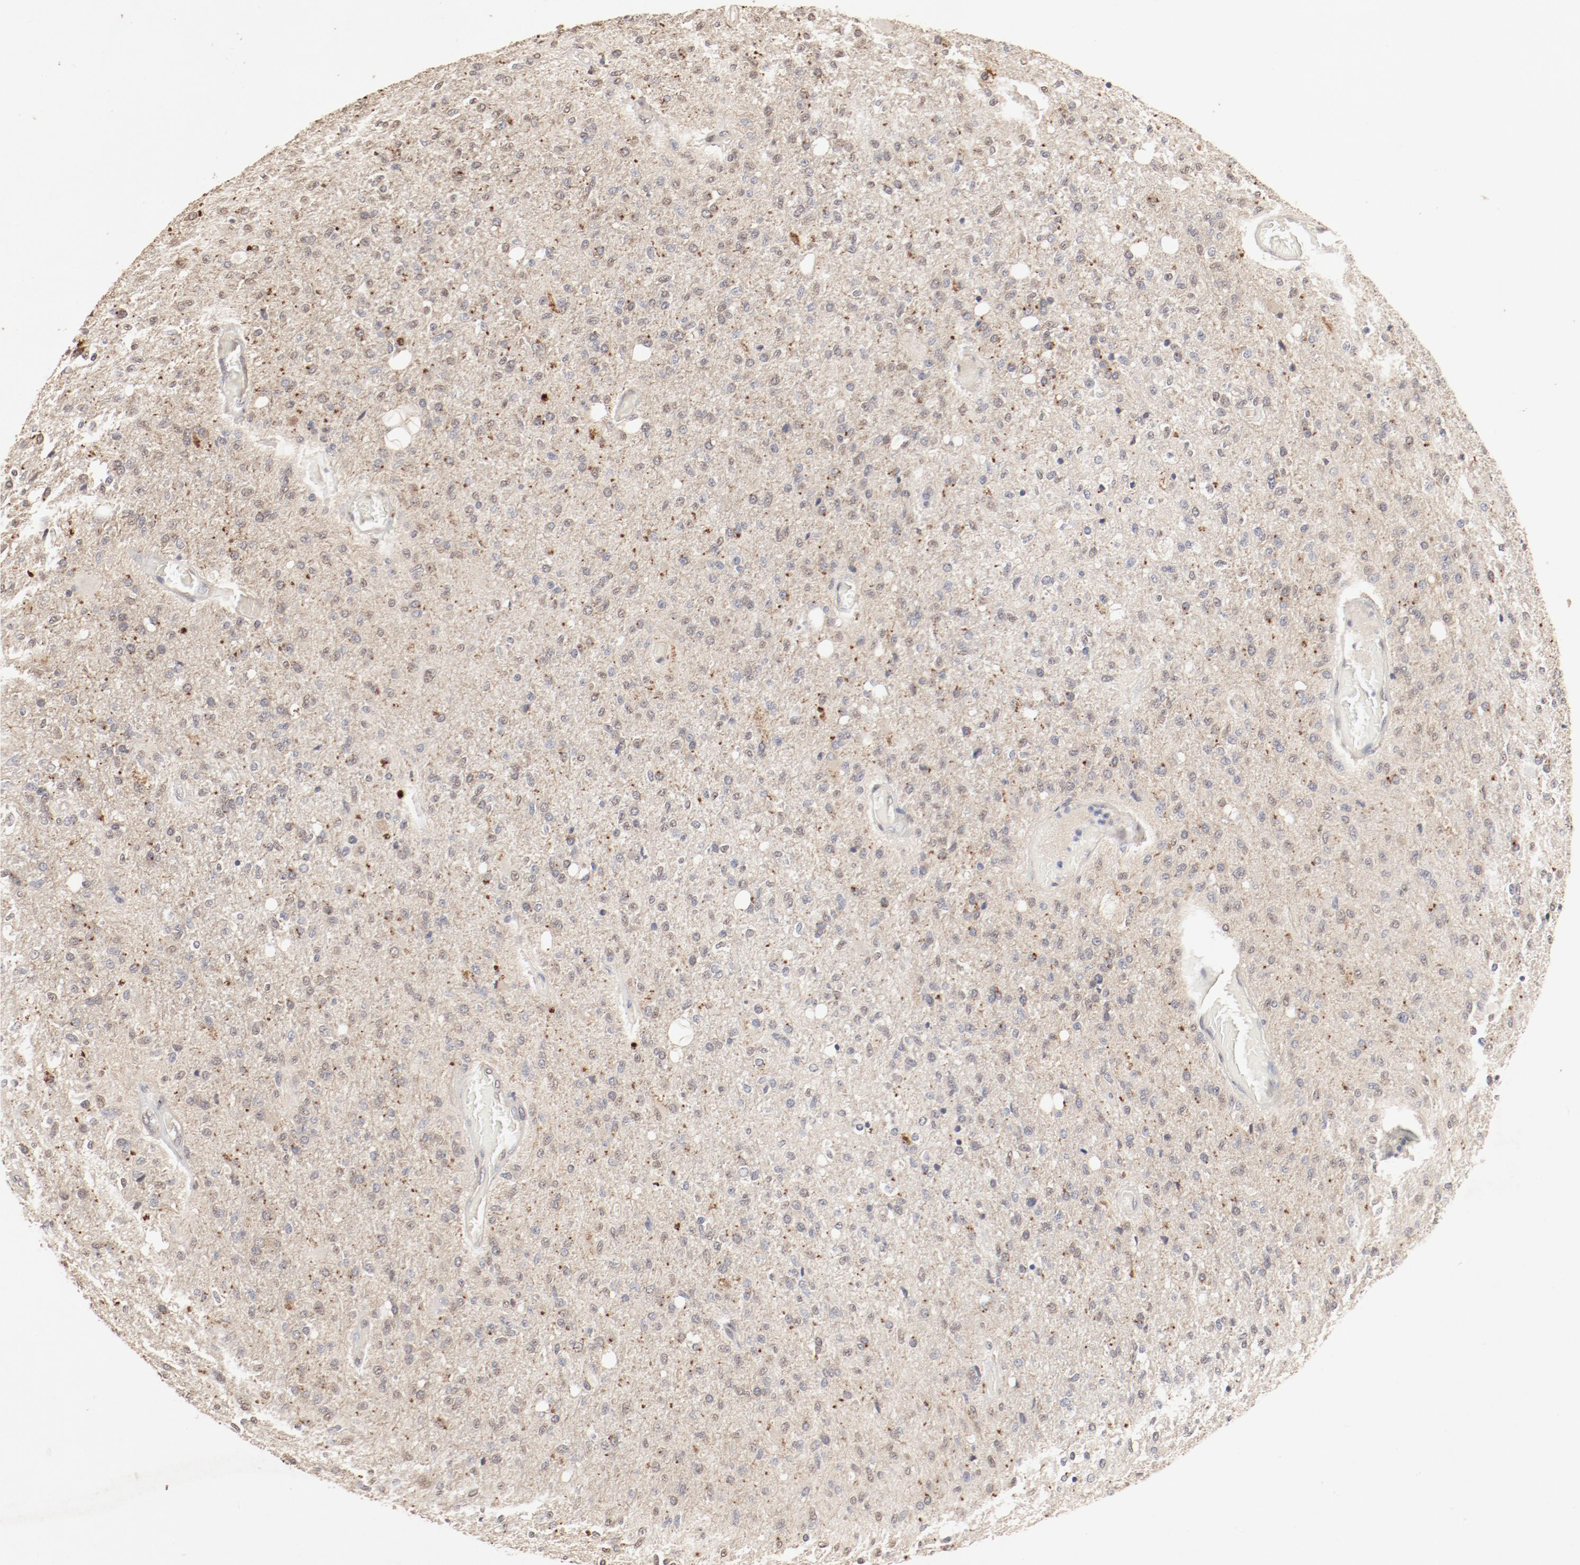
{"staining": {"intensity": "weak", "quantity": ">75%", "location": "cytoplasmic/membranous,nuclear"}, "tissue": "glioma", "cell_type": "Tumor cells", "image_type": "cancer", "snomed": [{"axis": "morphology", "description": "Normal tissue, NOS"}, {"axis": "morphology", "description": "Glioma, malignant, High grade"}, {"axis": "topography", "description": "Cerebral cortex"}], "caption": "Tumor cells reveal low levels of weak cytoplasmic/membranous and nuclear staining in approximately >75% of cells in human malignant glioma (high-grade).", "gene": "IL3RA", "patient": {"sex": "male", "age": 77}}